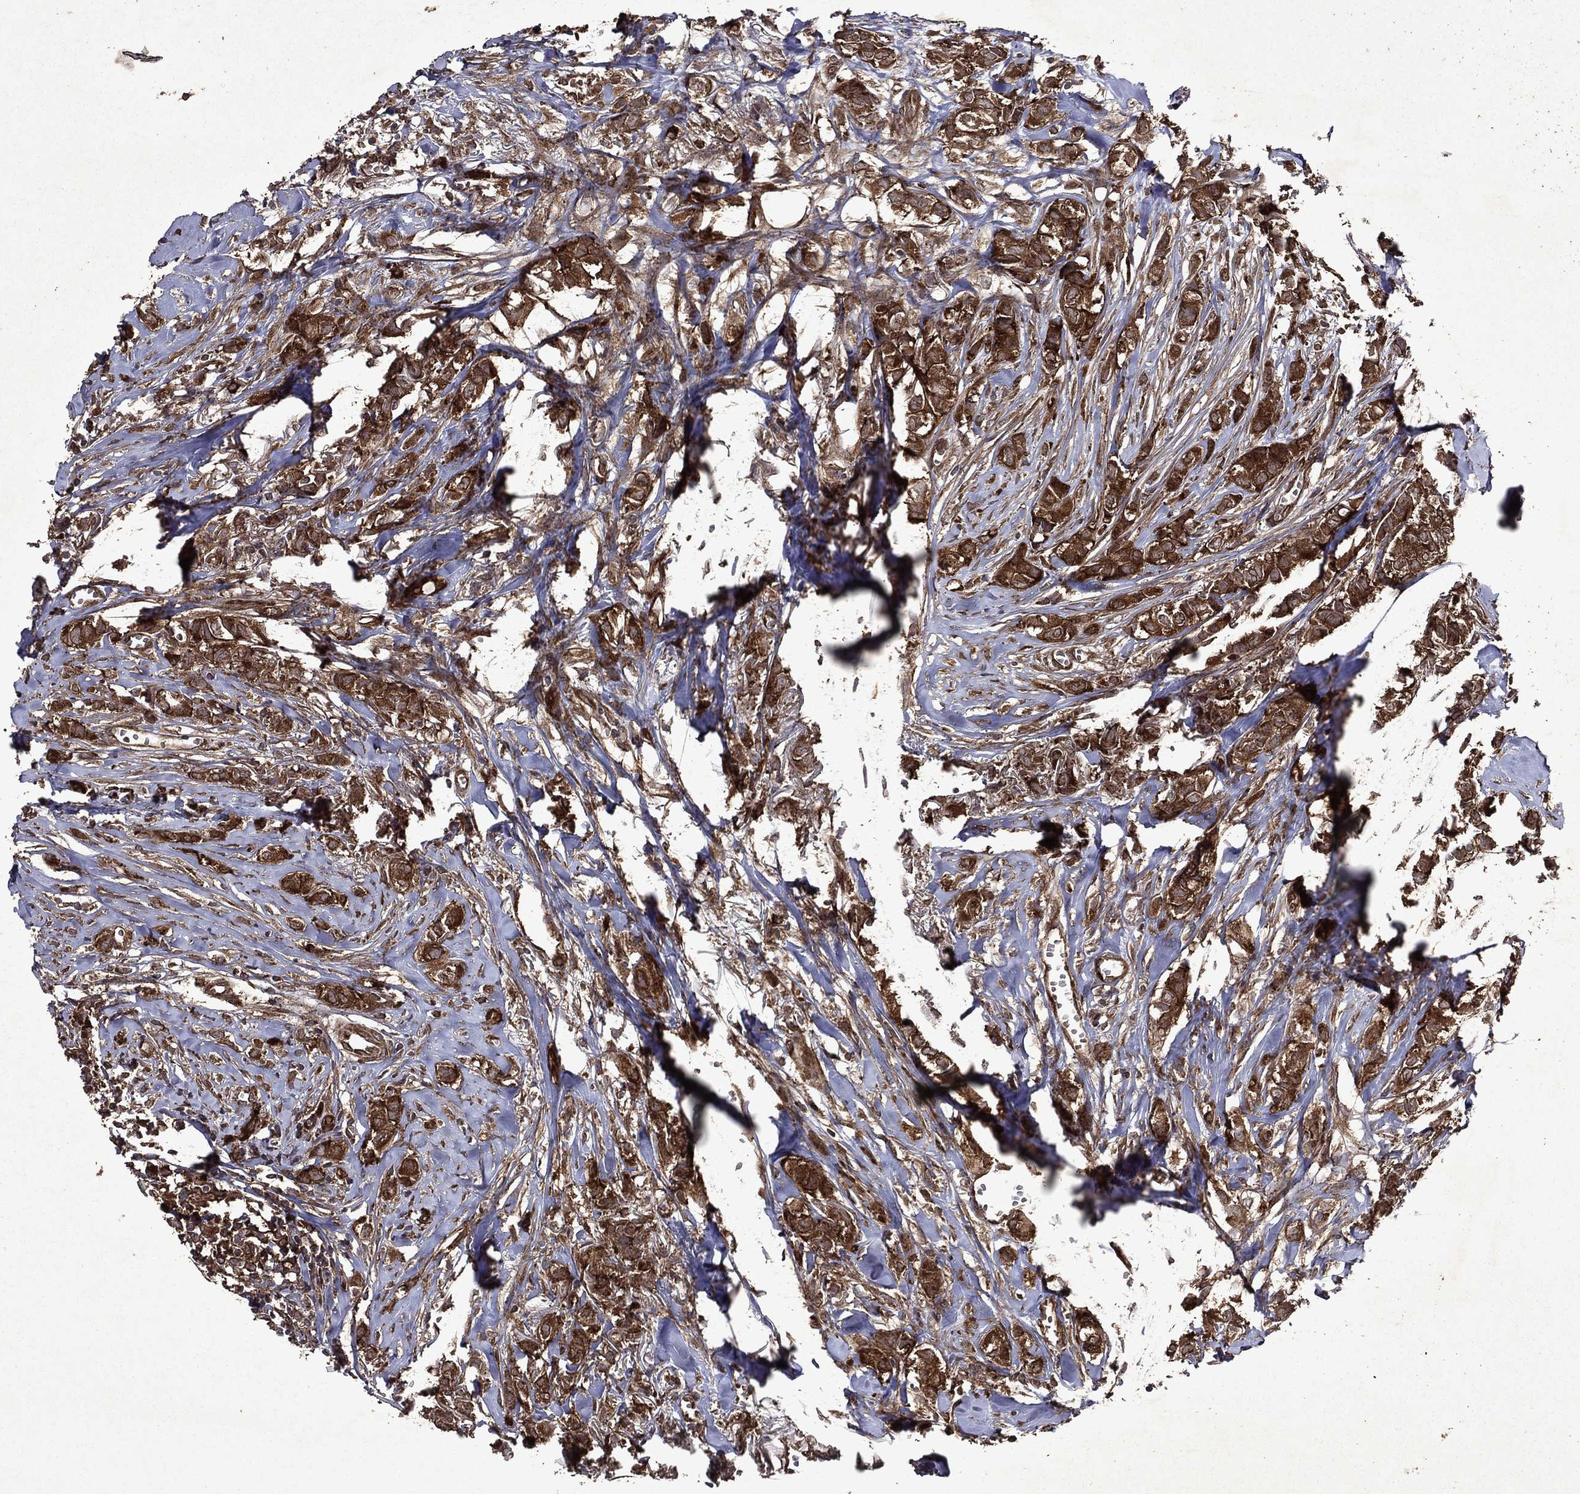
{"staining": {"intensity": "strong", "quantity": ">75%", "location": "cytoplasmic/membranous"}, "tissue": "breast cancer", "cell_type": "Tumor cells", "image_type": "cancer", "snomed": [{"axis": "morphology", "description": "Duct carcinoma"}, {"axis": "topography", "description": "Breast"}], "caption": "Breast cancer (invasive ductal carcinoma) stained with DAB IHC shows high levels of strong cytoplasmic/membranous expression in approximately >75% of tumor cells.", "gene": "EIF2B4", "patient": {"sex": "female", "age": 85}}